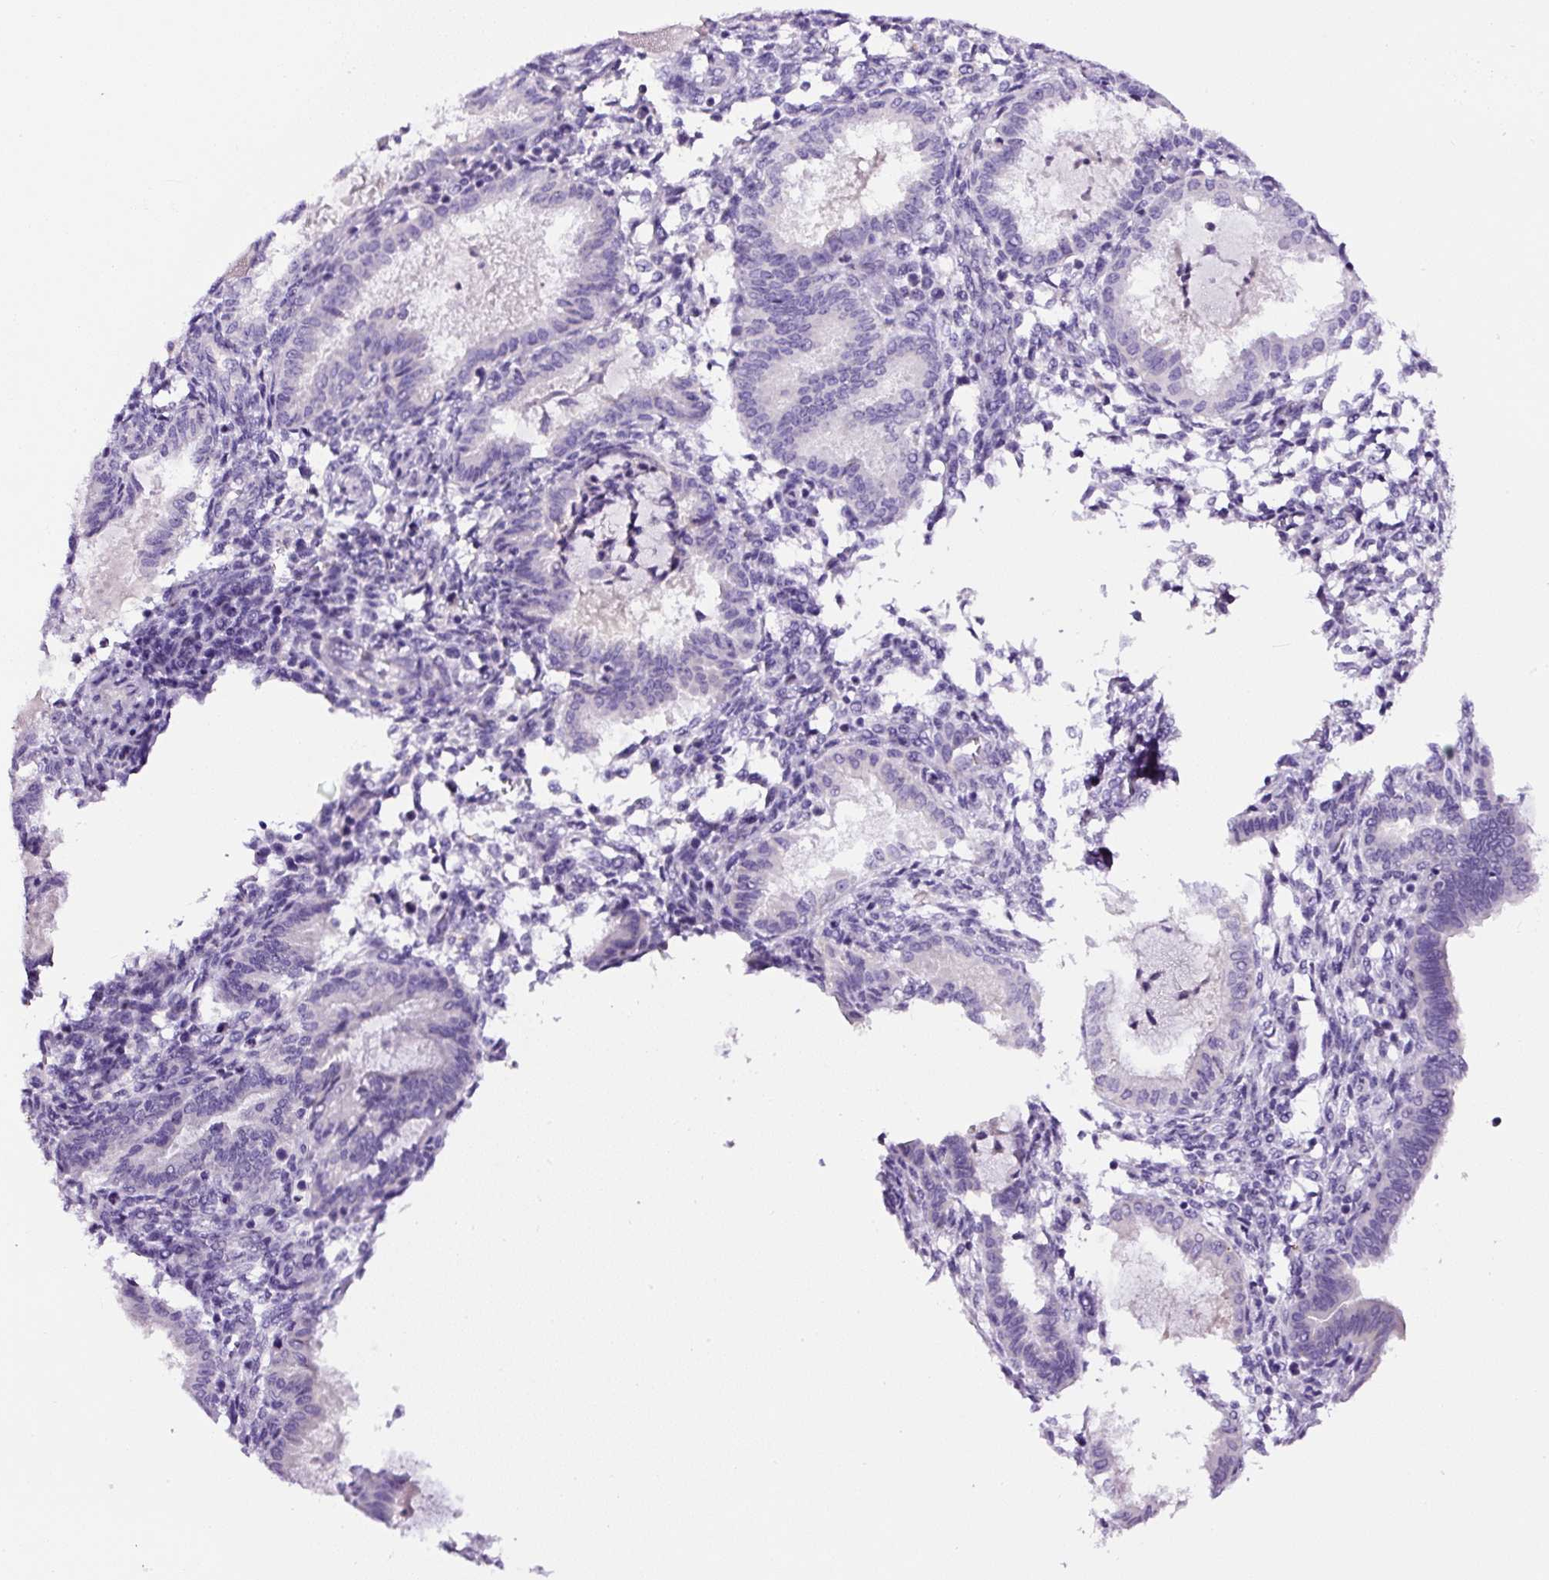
{"staining": {"intensity": "negative", "quantity": "none", "location": "none"}, "tissue": "endometrial cancer", "cell_type": "Tumor cells", "image_type": "cancer", "snomed": [{"axis": "morphology", "description": "Adenocarcinoma, NOS"}, {"axis": "topography", "description": "Uterus"}], "caption": "A high-resolution image shows immunohistochemistry staining of endometrial cancer, which demonstrates no significant expression in tumor cells. The staining is performed using DAB (3,3'-diaminobenzidine) brown chromogen with nuclei counter-stained in using hematoxylin.", "gene": "SP8", "patient": {"sex": "female", "age": 44}}